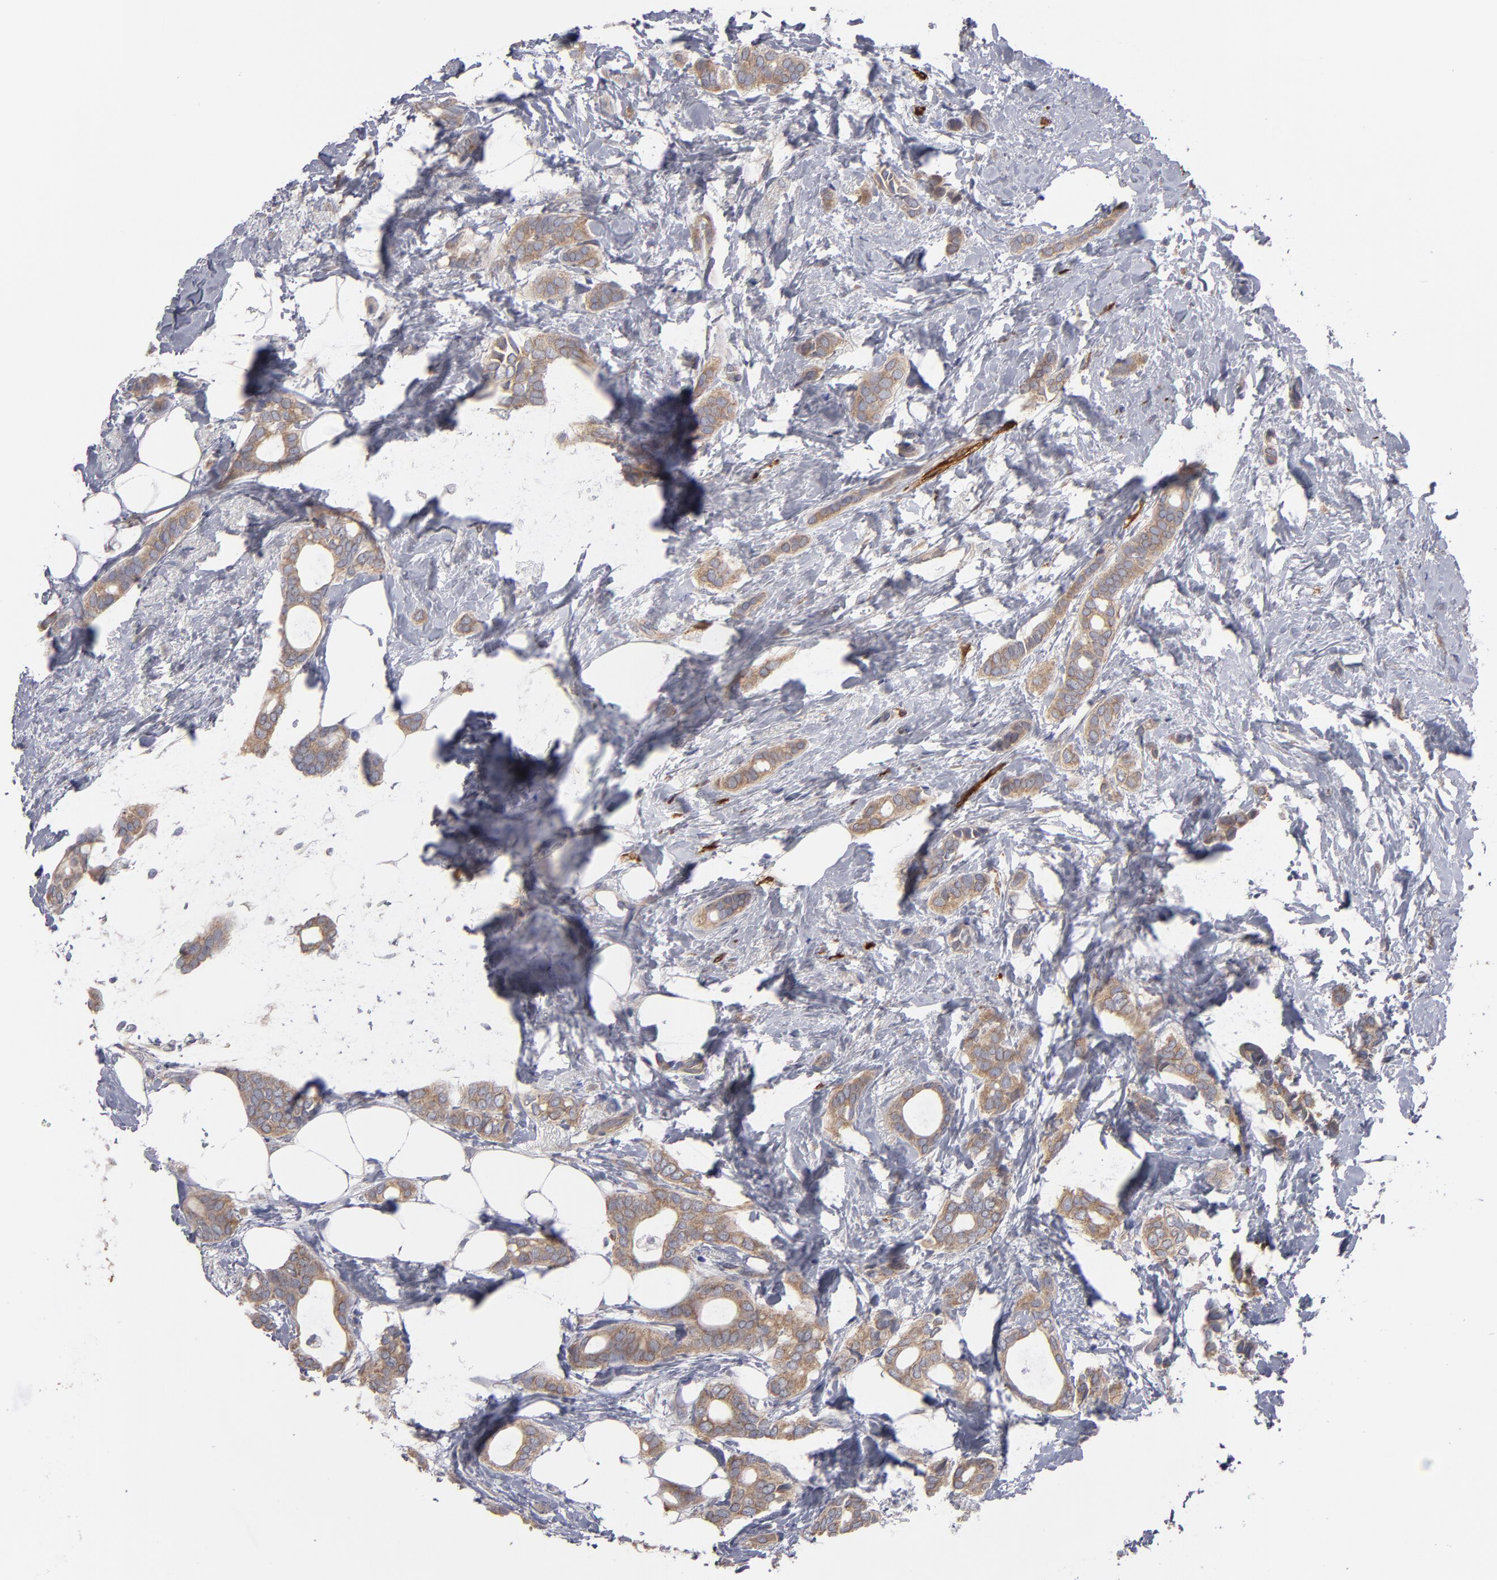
{"staining": {"intensity": "weak", "quantity": ">75%", "location": "cytoplasmic/membranous"}, "tissue": "breast cancer", "cell_type": "Tumor cells", "image_type": "cancer", "snomed": [{"axis": "morphology", "description": "Duct carcinoma"}, {"axis": "topography", "description": "Breast"}], "caption": "Breast infiltrating ductal carcinoma tissue shows weak cytoplasmic/membranous positivity in about >75% of tumor cells, visualized by immunohistochemistry.", "gene": "SLMAP", "patient": {"sex": "female", "age": 54}}